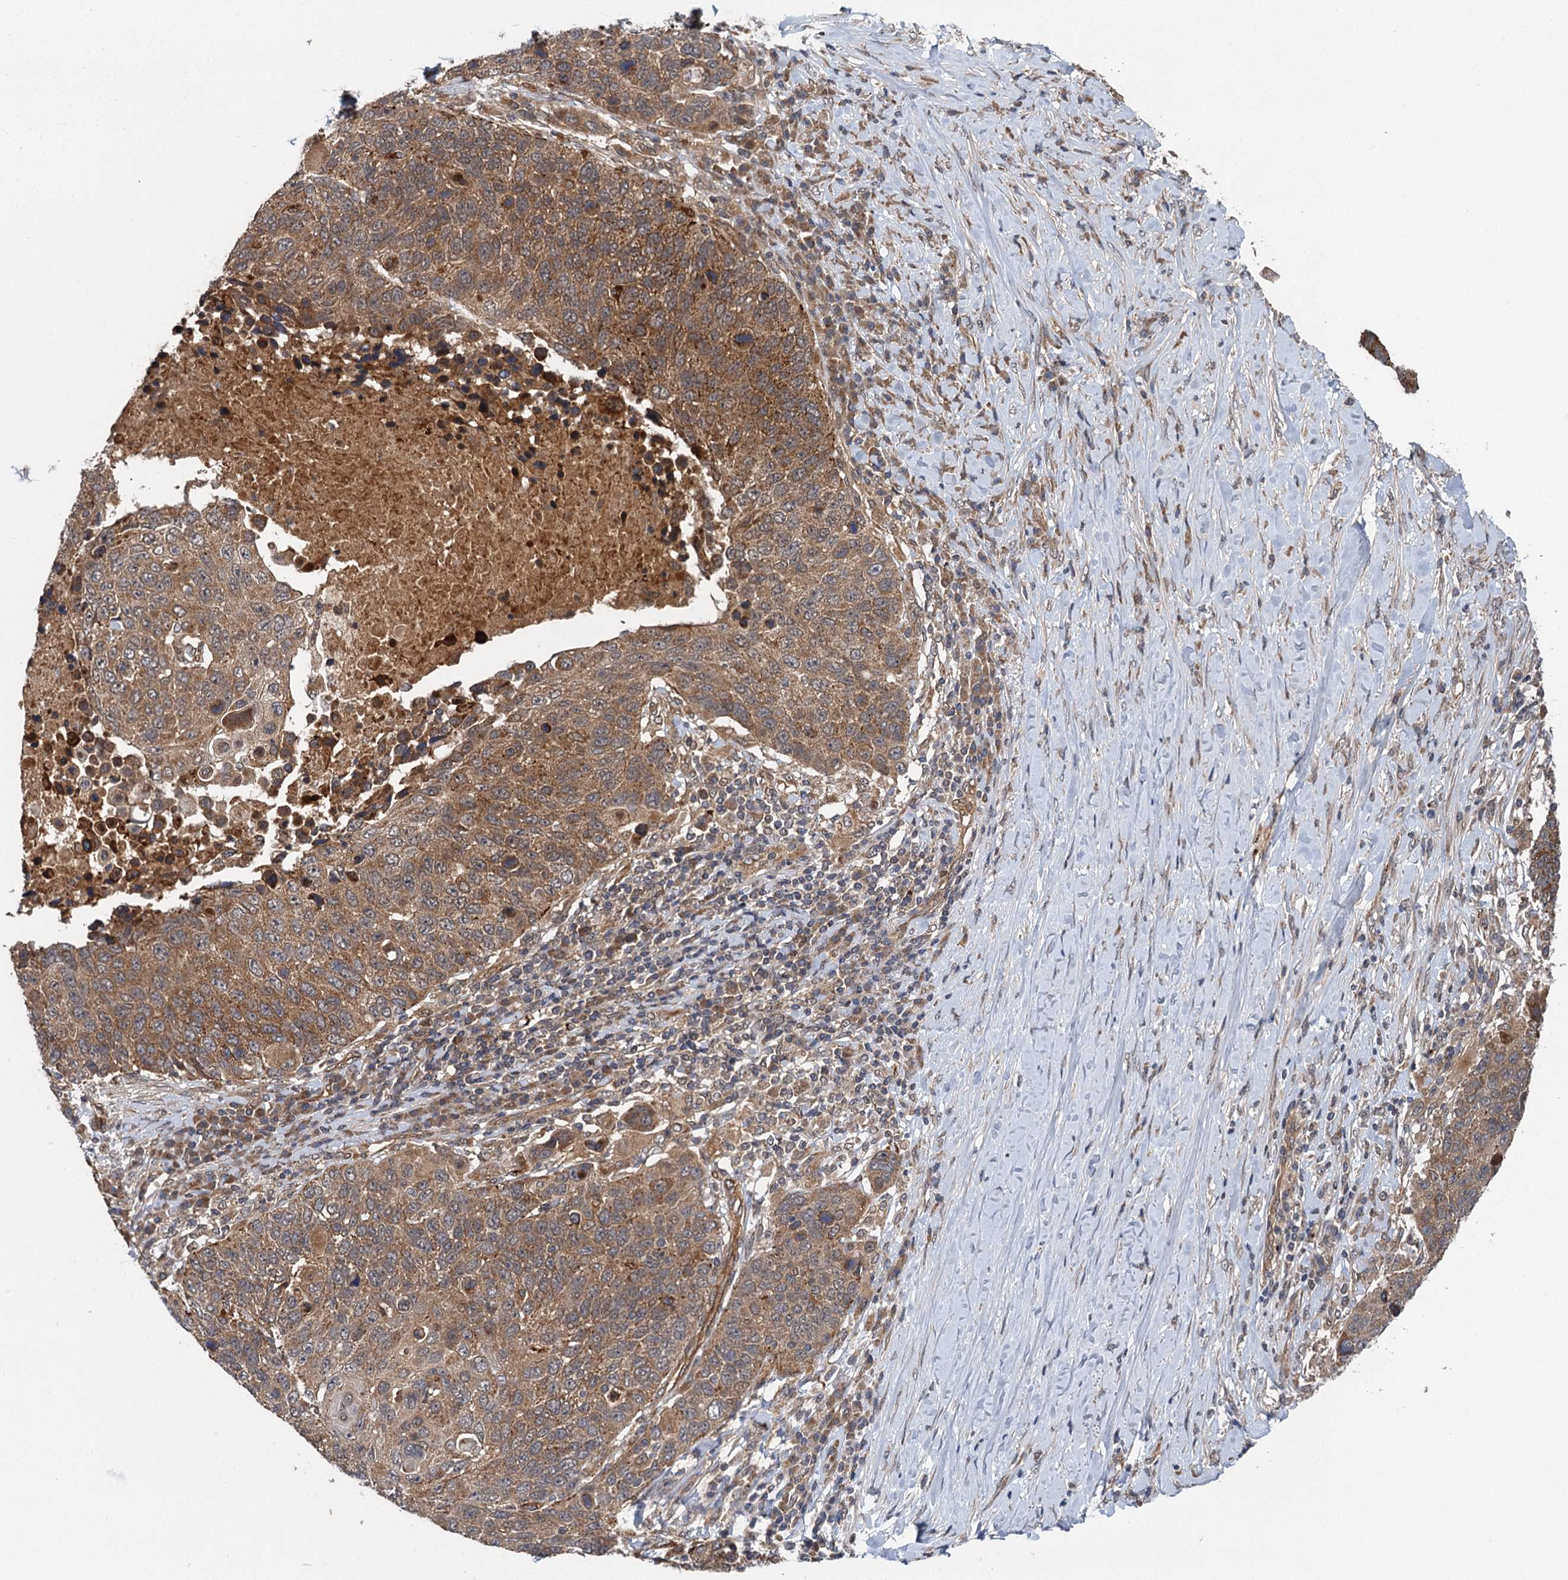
{"staining": {"intensity": "moderate", "quantity": ">75%", "location": "cytoplasmic/membranous"}, "tissue": "lung cancer", "cell_type": "Tumor cells", "image_type": "cancer", "snomed": [{"axis": "morphology", "description": "Normal tissue, NOS"}, {"axis": "morphology", "description": "Squamous cell carcinoma, NOS"}, {"axis": "topography", "description": "Lymph node"}, {"axis": "topography", "description": "Lung"}], "caption": "Human squamous cell carcinoma (lung) stained with a protein marker reveals moderate staining in tumor cells.", "gene": "NLRP10", "patient": {"sex": "male", "age": 66}}